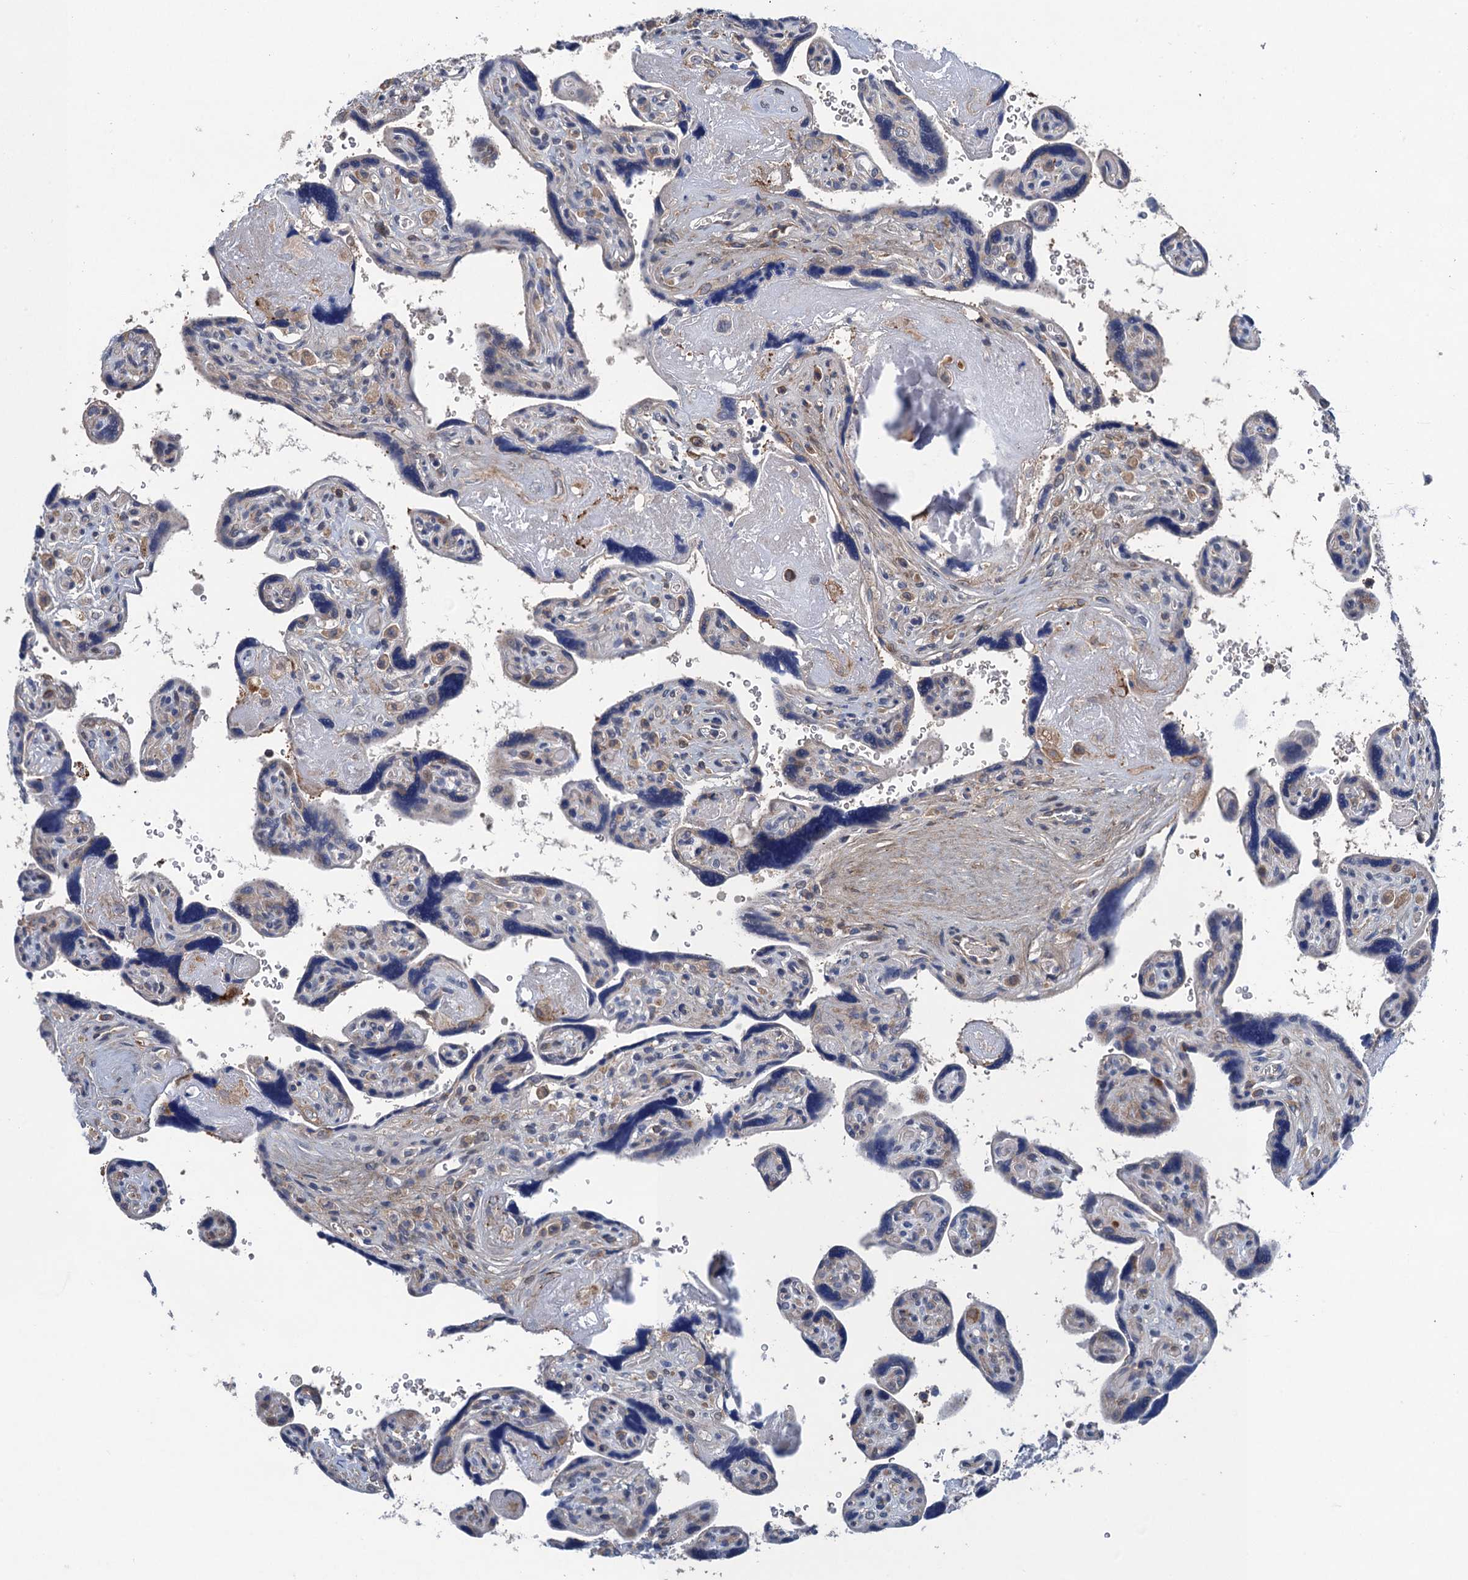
{"staining": {"intensity": "negative", "quantity": "none", "location": "none"}, "tissue": "placenta", "cell_type": "Trophoblastic cells", "image_type": "normal", "snomed": [{"axis": "morphology", "description": "Normal tissue, NOS"}, {"axis": "topography", "description": "Placenta"}], "caption": "DAB (3,3'-diaminobenzidine) immunohistochemical staining of unremarkable human placenta reveals no significant staining in trophoblastic cells. Brightfield microscopy of immunohistochemistry (IHC) stained with DAB (3,3'-diaminobenzidine) (brown) and hematoxylin (blue), captured at high magnification.", "gene": "TRAF7", "patient": {"sex": "female", "age": 39}}